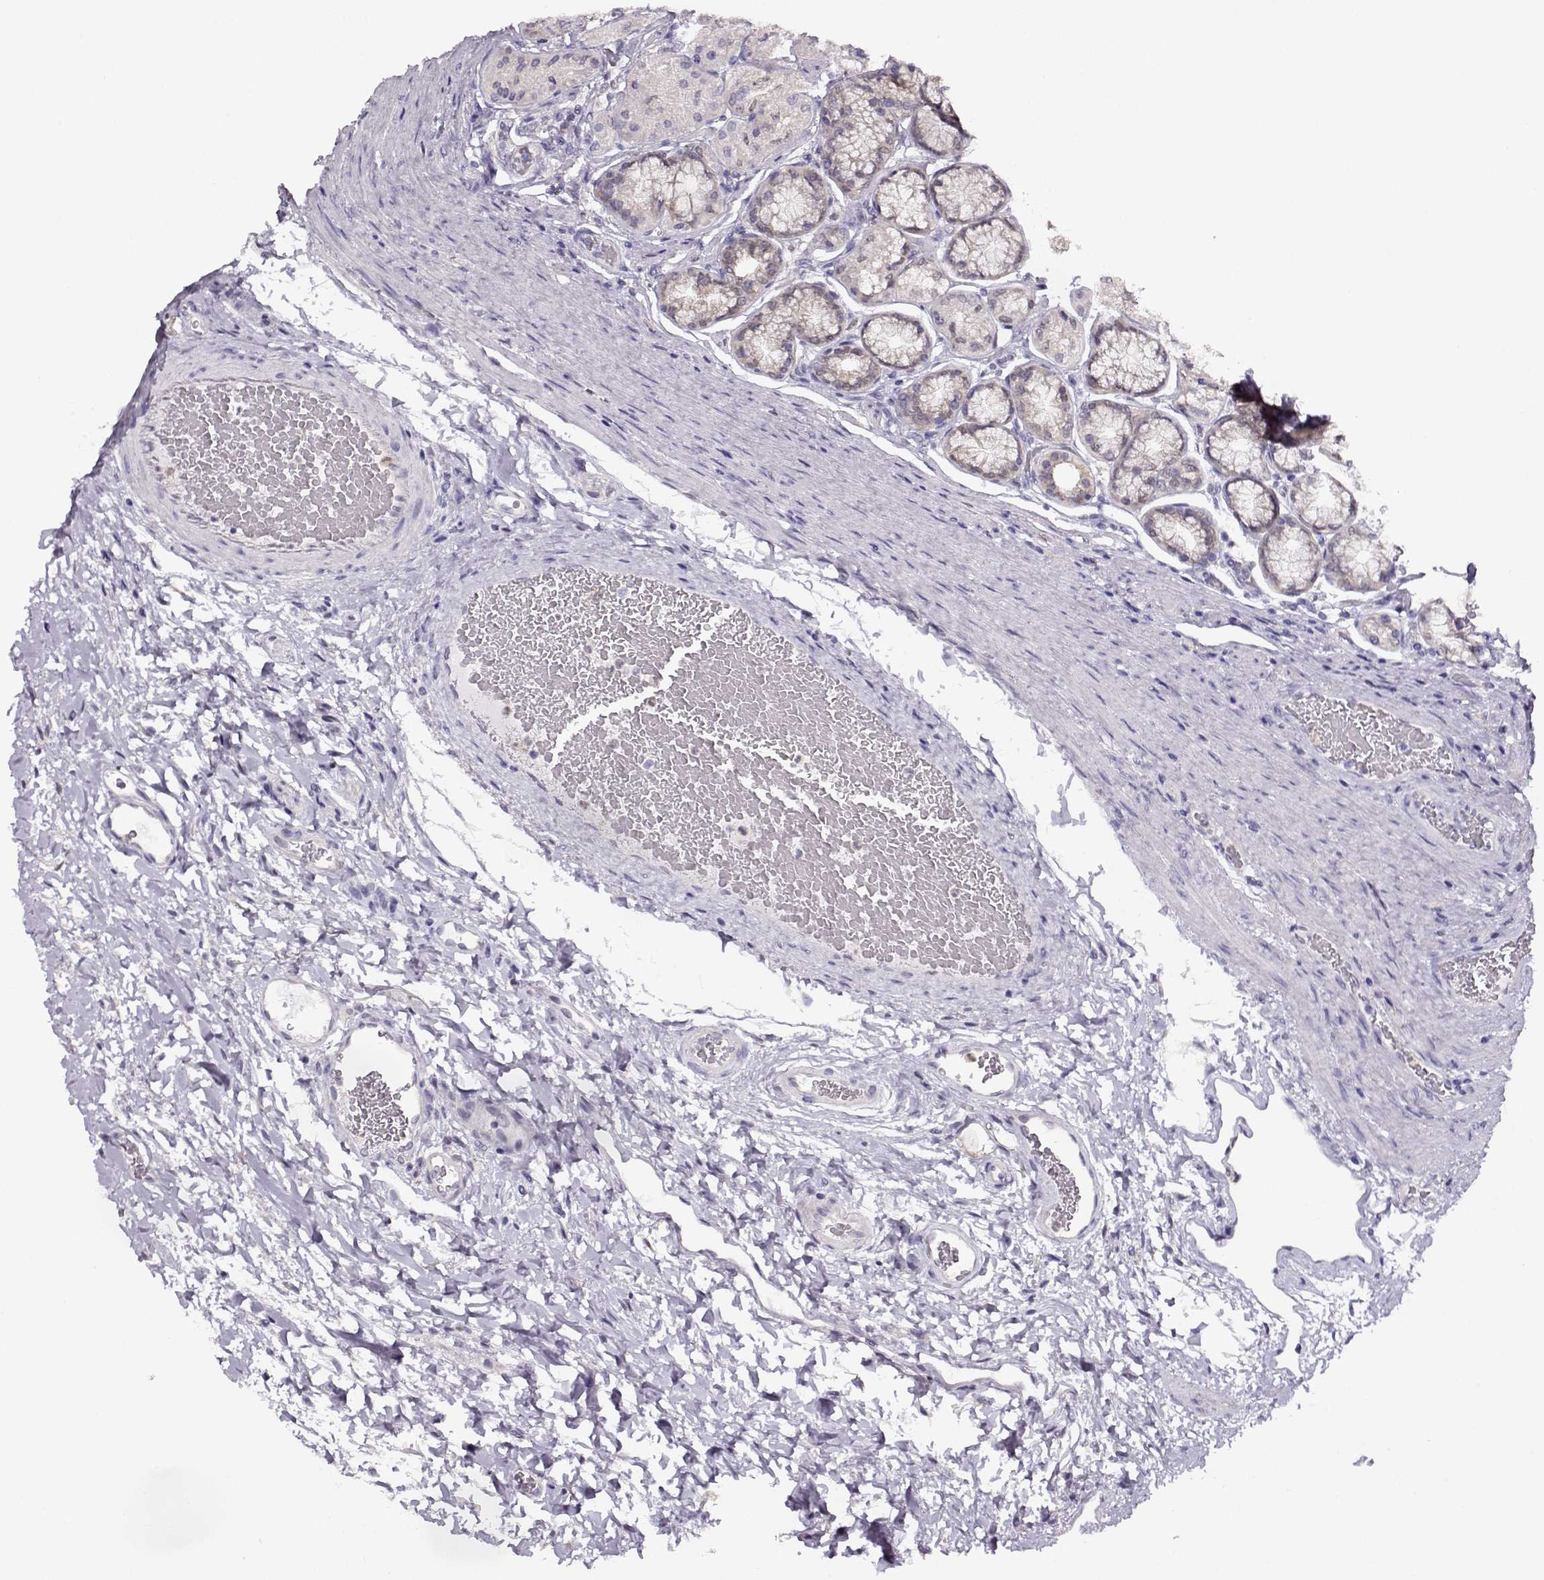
{"staining": {"intensity": "negative", "quantity": "none", "location": "none"}, "tissue": "stomach", "cell_type": "Glandular cells", "image_type": "normal", "snomed": [{"axis": "morphology", "description": "Normal tissue, NOS"}, {"axis": "morphology", "description": "Adenocarcinoma, NOS"}, {"axis": "morphology", "description": "Adenocarcinoma, High grade"}, {"axis": "topography", "description": "Stomach, upper"}, {"axis": "topography", "description": "Stomach"}], "caption": "Immunohistochemical staining of benign human stomach displays no significant staining in glandular cells. (Stains: DAB IHC with hematoxylin counter stain, Microscopy: brightfield microscopy at high magnification).", "gene": "CCR8", "patient": {"sex": "female", "age": 65}}